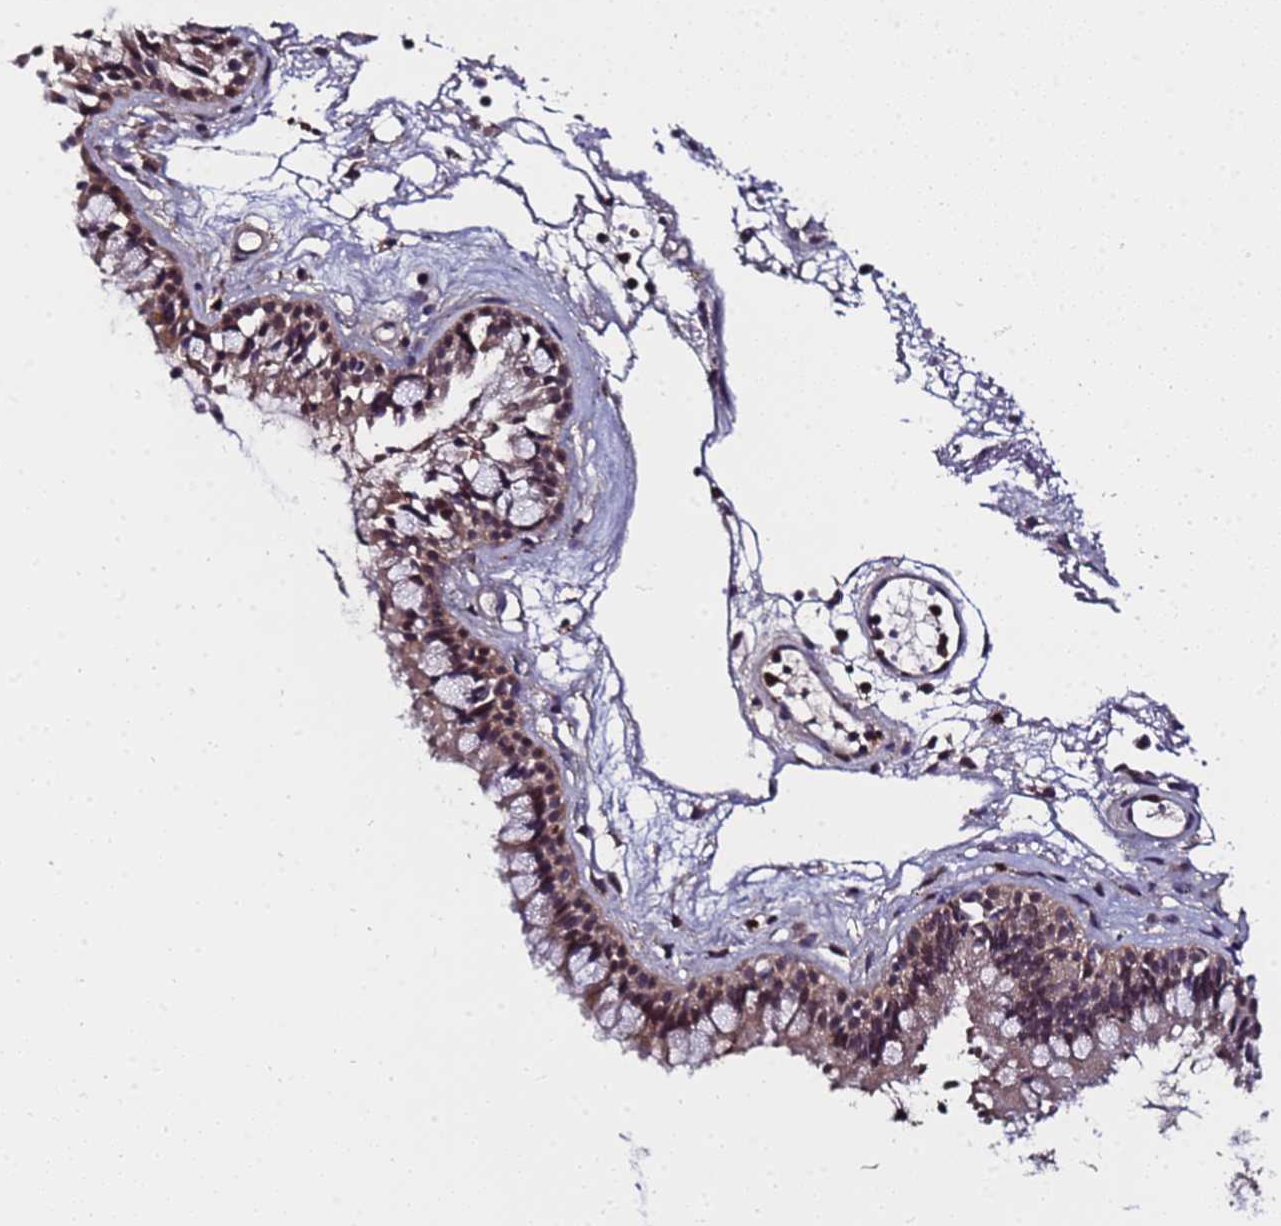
{"staining": {"intensity": "moderate", "quantity": ">75%", "location": "cytoplasmic/membranous,nuclear"}, "tissue": "nasopharynx", "cell_type": "Respiratory epithelial cells", "image_type": "normal", "snomed": [{"axis": "morphology", "description": "Normal tissue, NOS"}, {"axis": "topography", "description": "Nasopharynx"}], "caption": "High-power microscopy captured an IHC photomicrograph of unremarkable nasopharynx, revealing moderate cytoplasmic/membranous,nuclear expression in approximately >75% of respiratory epithelial cells. (DAB IHC with brightfield microscopy, high magnification).", "gene": "GSTCD", "patient": {"sex": "male", "age": 82}}